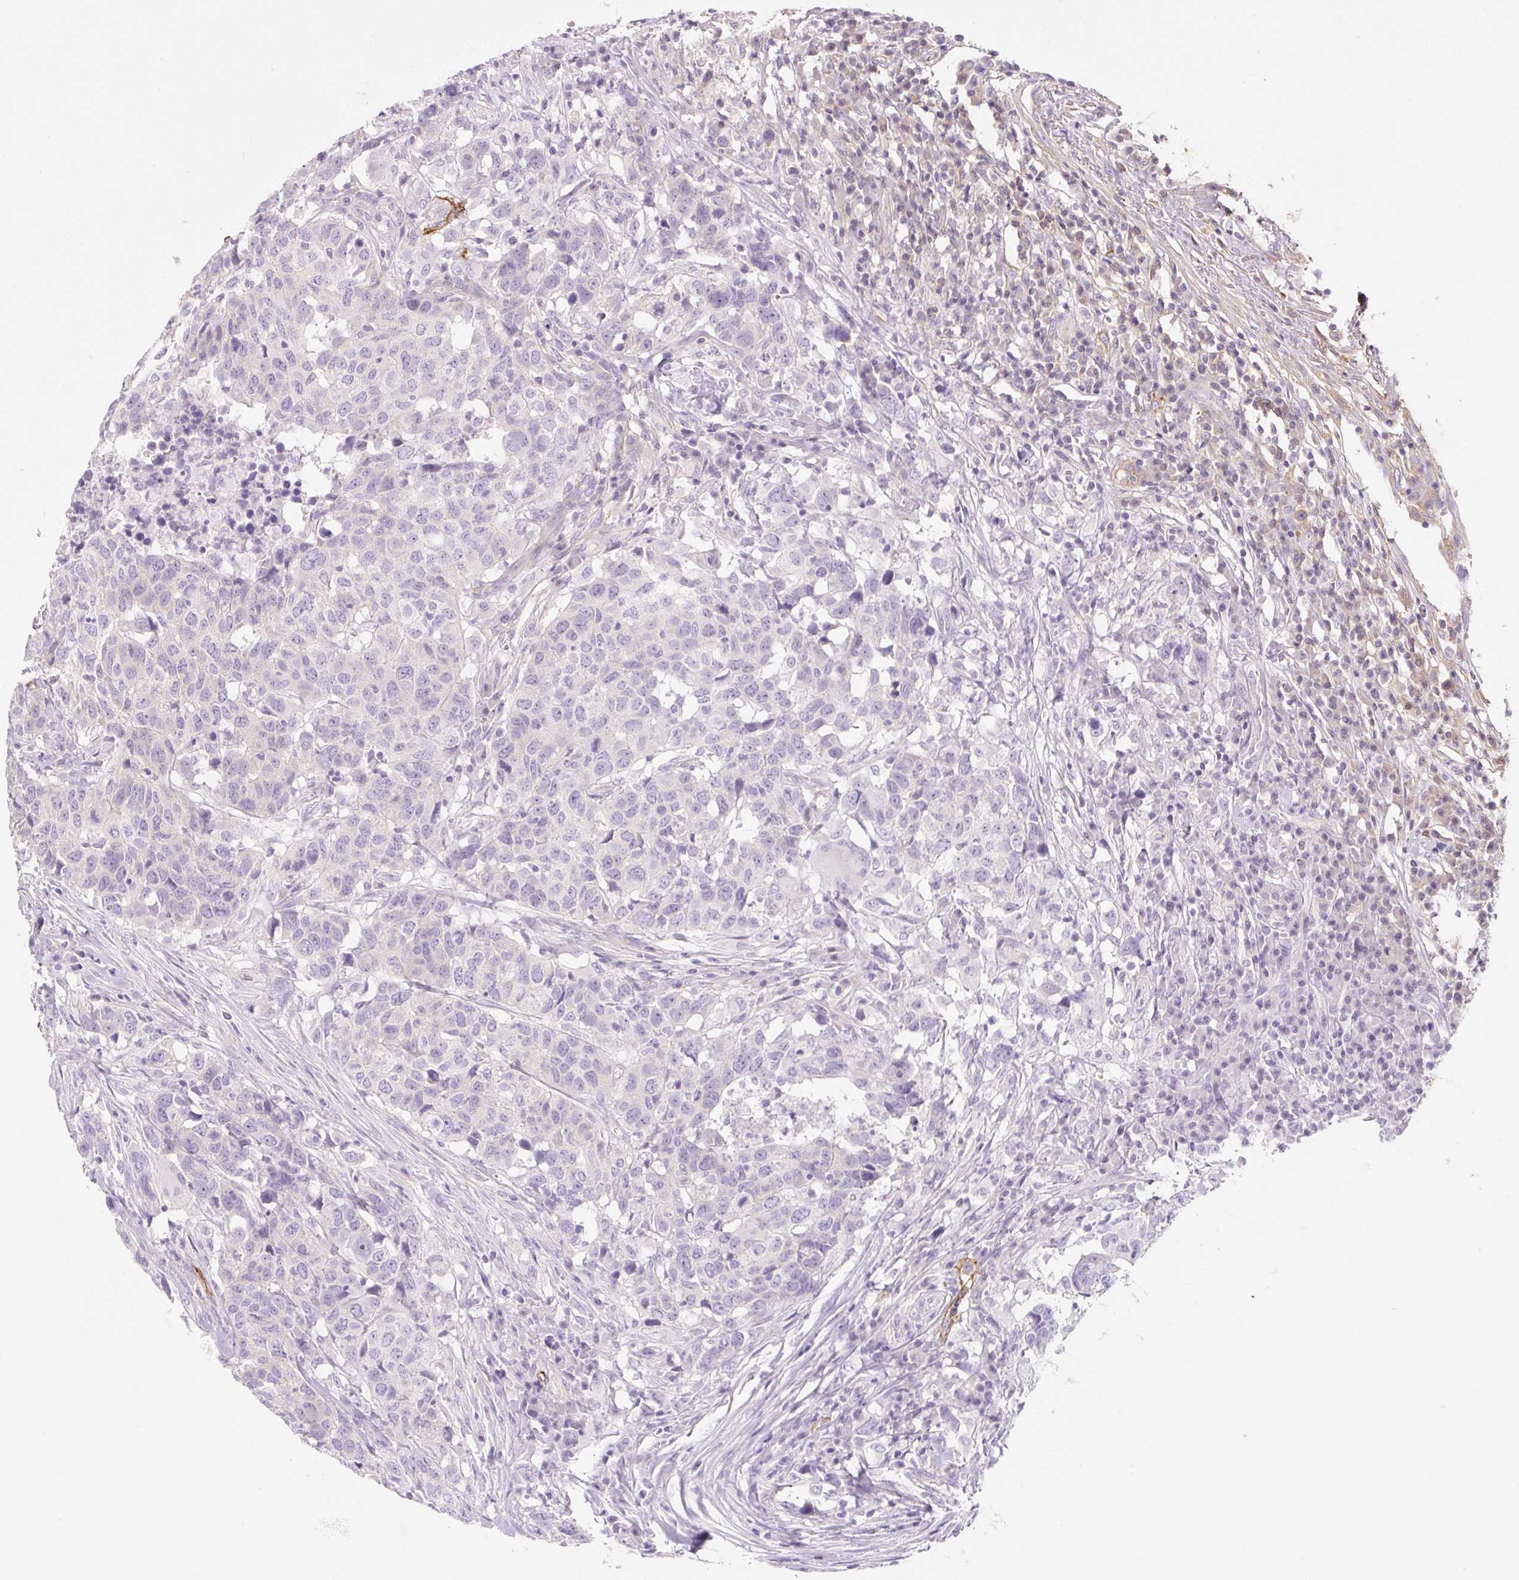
{"staining": {"intensity": "negative", "quantity": "none", "location": "none"}, "tissue": "head and neck cancer", "cell_type": "Tumor cells", "image_type": "cancer", "snomed": [{"axis": "morphology", "description": "Normal tissue, NOS"}, {"axis": "morphology", "description": "Squamous cell carcinoma, NOS"}, {"axis": "topography", "description": "Skeletal muscle"}, {"axis": "topography", "description": "Vascular tissue"}, {"axis": "topography", "description": "Peripheral nerve tissue"}, {"axis": "topography", "description": "Head-Neck"}], "caption": "Immunohistochemistry image of neoplastic tissue: head and neck cancer stained with DAB (3,3'-diaminobenzidine) reveals no significant protein expression in tumor cells.", "gene": "LYVE1", "patient": {"sex": "male", "age": 66}}